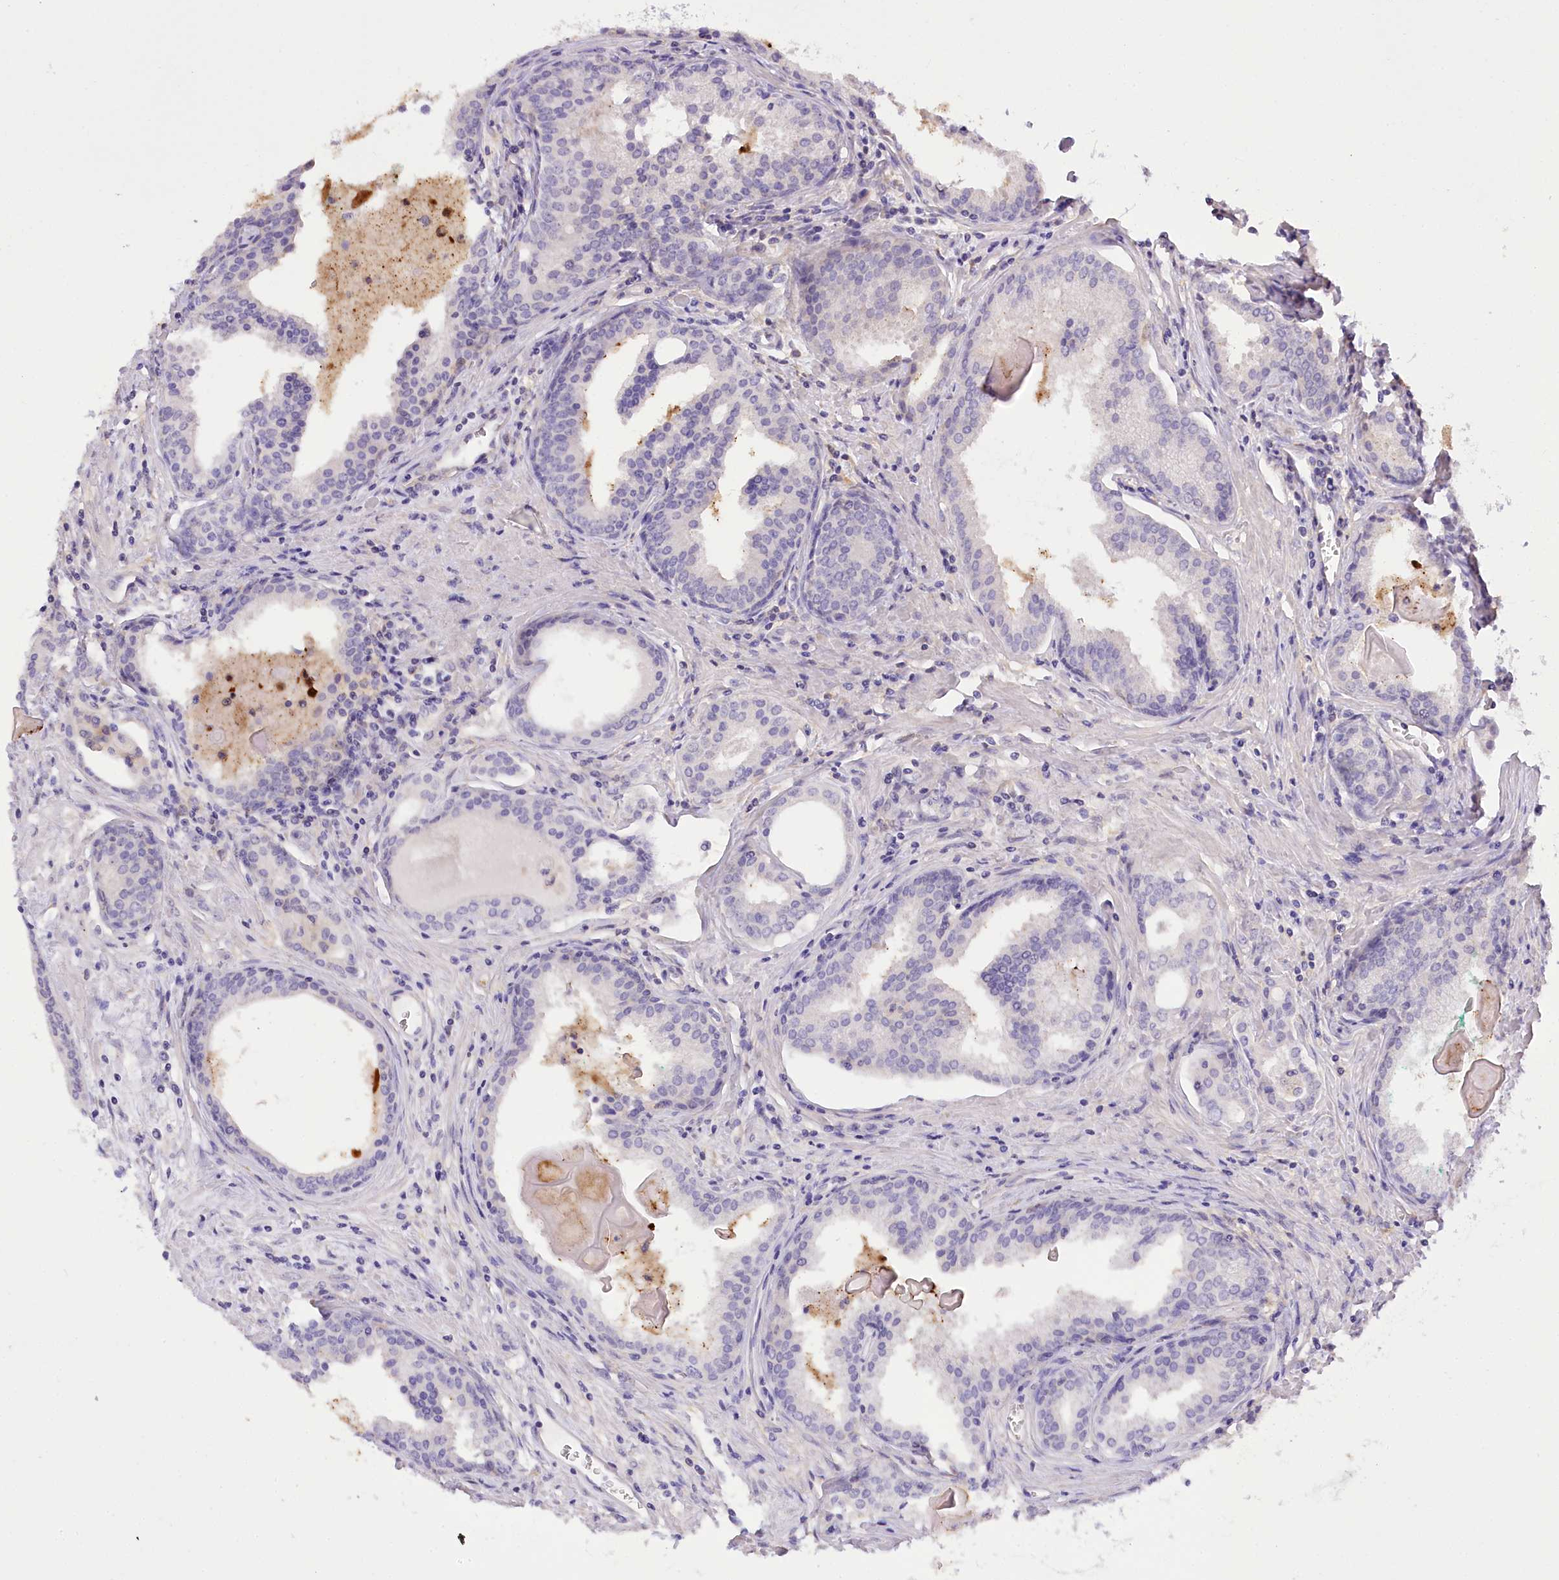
{"staining": {"intensity": "negative", "quantity": "none", "location": "none"}, "tissue": "prostate cancer", "cell_type": "Tumor cells", "image_type": "cancer", "snomed": [{"axis": "morphology", "description": "Adenocarcinoma, High grade"}, {"axis": "topography", "description": "Prostate"}], "caption": "The histopathology image exhibits no staining of tumor cells in prostate adenocarcinoma (high-grade). Nuclei are stained in blue.", "gene": "DPYD", "patient": {"sex": "male", "age": 68}}